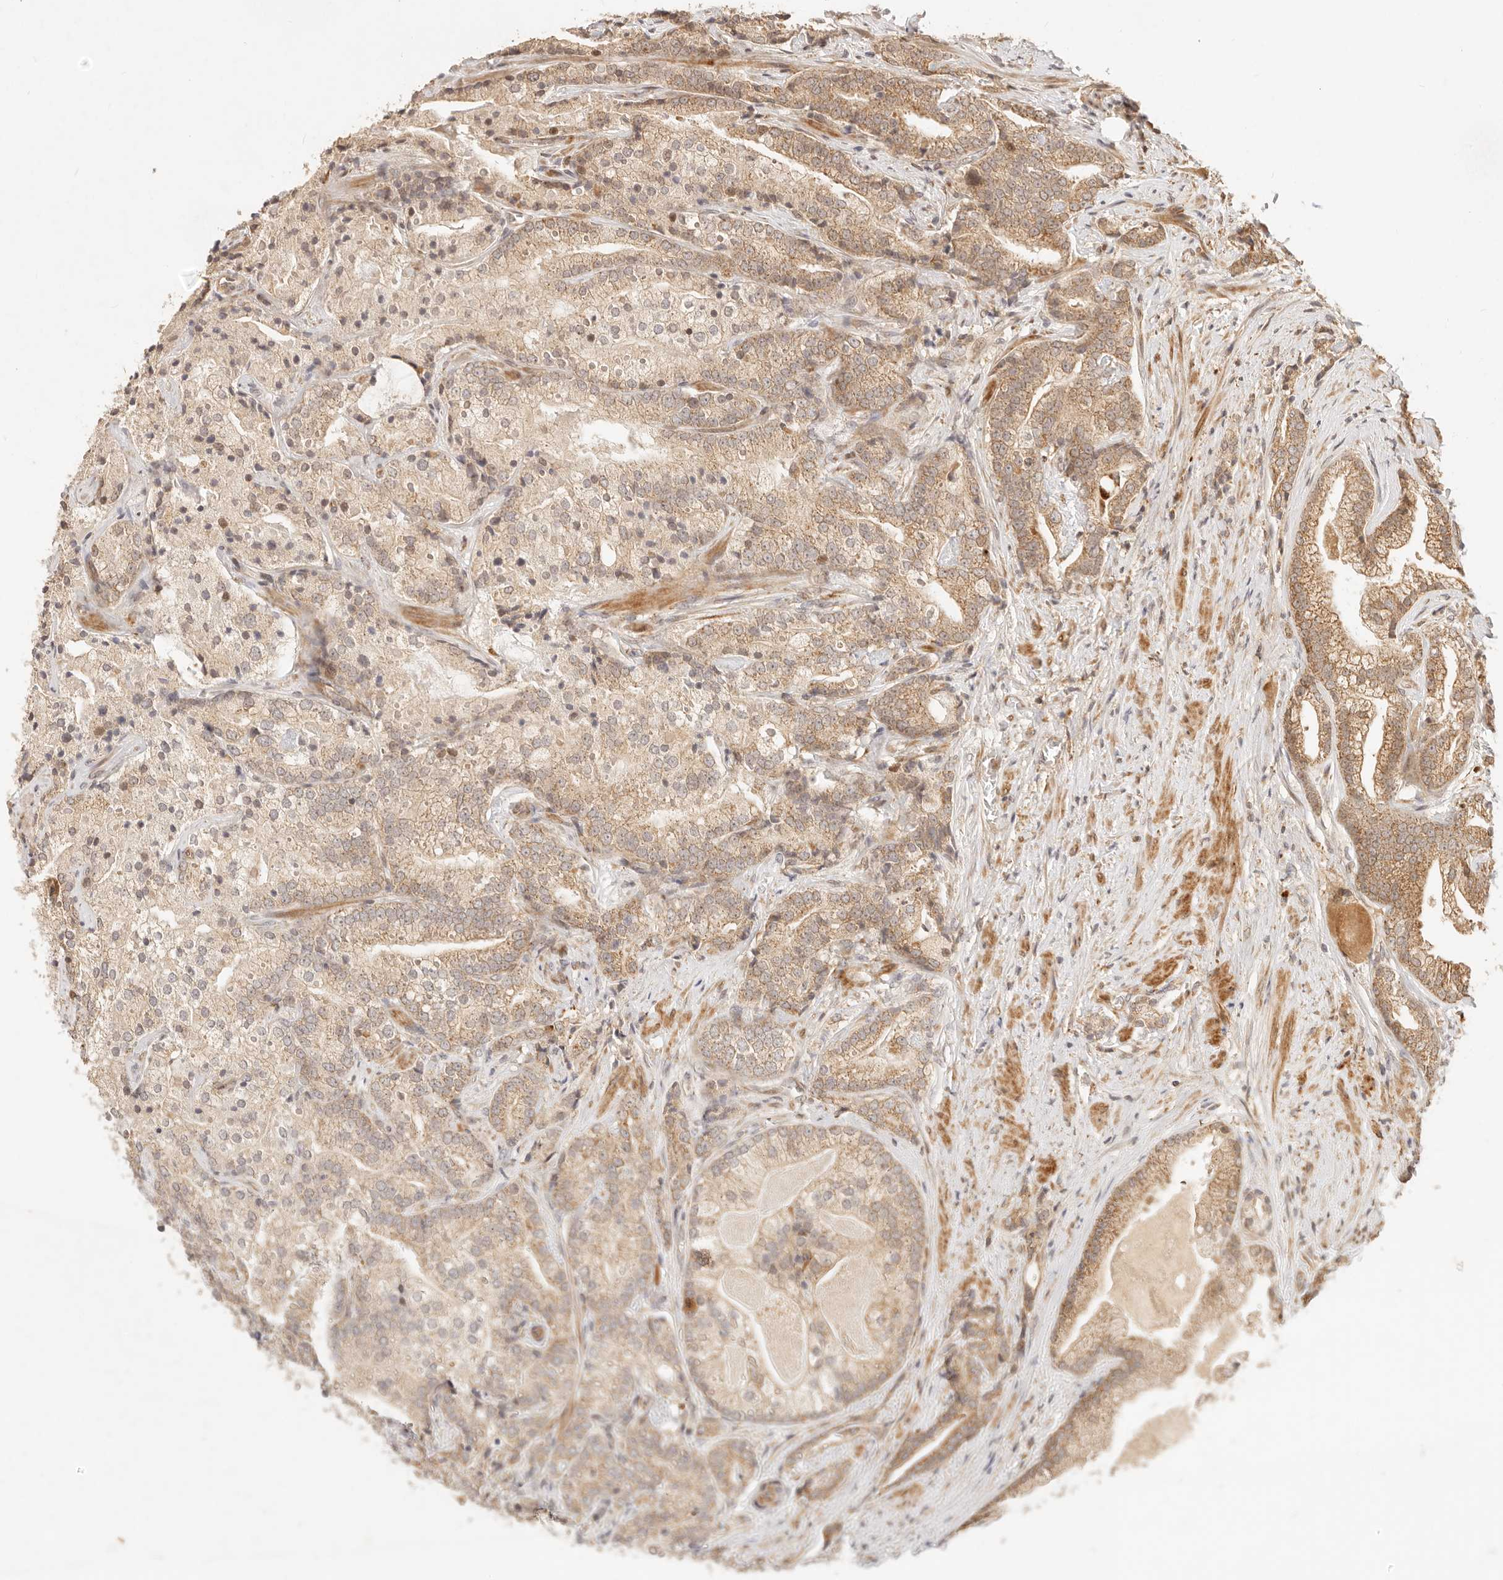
{"staining": {"intensity": "weak", "quantity": ">75%", "location": "cytoplasmic/membranous"}, "tissue": "prostate cancer", "cell_type": "Tumor cells", "image_type": "cancer", "snomed": [{"axis": "morphology", "description": "Adenocarcinoma, High grade"}, {"axis": "topography", "description": "Prostate"}], "caption": "Prostate cancer stained with a protein marker shows weak staining in tumor cells.", "gene": "TIMM17A", "patient": {"sex": "male", "age": 57}}